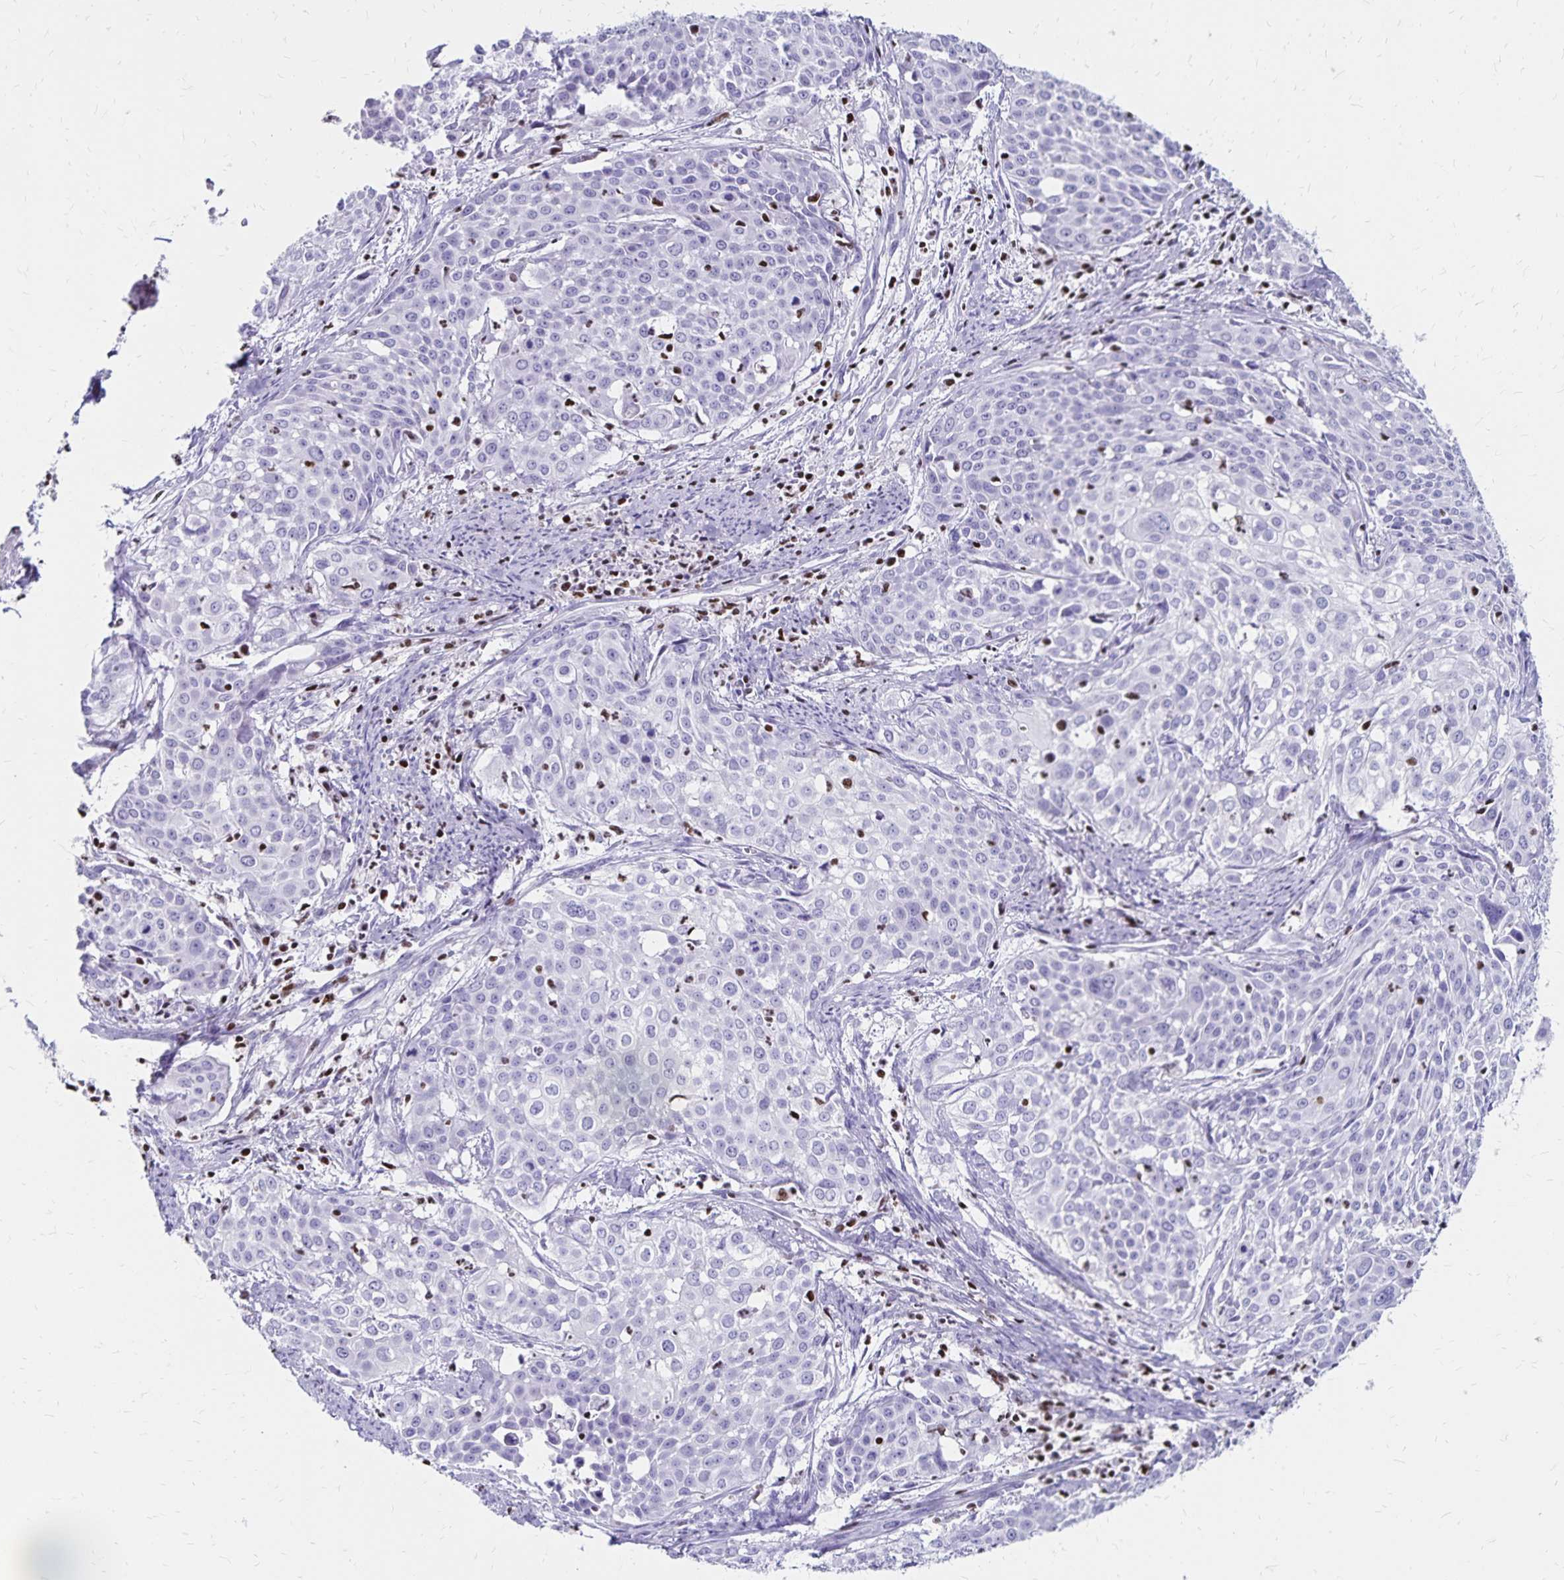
{"staining": {"intensity": "negative", "quantity": "none", "location": "none"}, "tissue": "cervical cancer", "cell_type": "Tumor cells", "image_type": "cancer", "snomed": [{"axis": "morphology", "description": "Squamous cell carcinoma, NOS"}, {"axis": "topography", "description": "Cervix"}], "caption": "This is a photomicrograph of immunohistochemistry (IHC) staining of cervical cancer (squamous cell carcinoma), which shows no staining in tumor cells.", "gene": "IKZF1", "patient": {"sex": "female", "age": 39}}